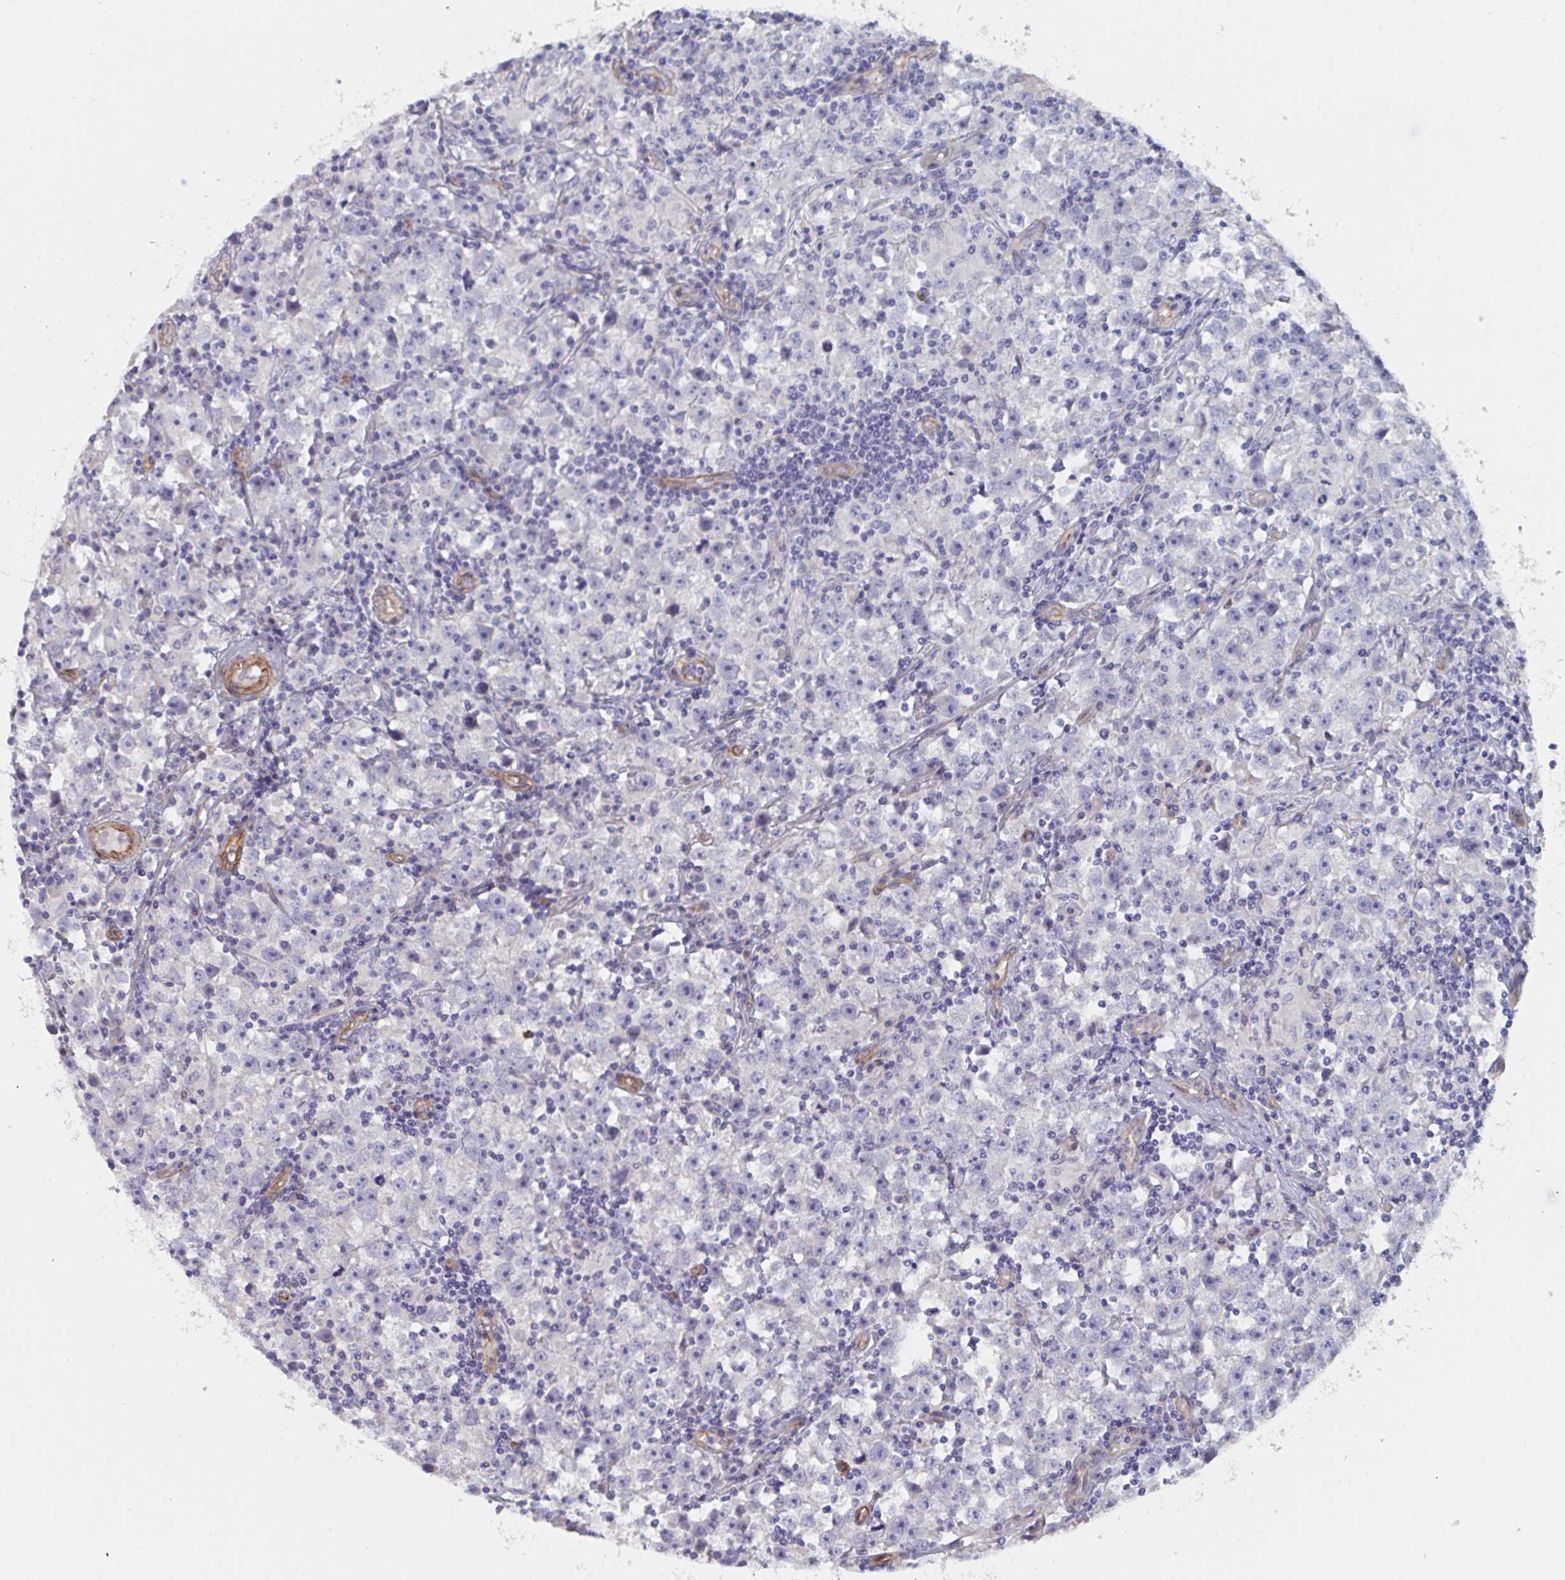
{"staining": {"intensity": "negative", "quantity": "none", "location": "none"}, "tissue": "testis cancer", "cell_type": "Tumor cells", "image_type": "cancer", "snomed": [{"axis": "morphology", "description": "Seminoma, NOS"}, {"axis": "topography", "description": "Testis"}], "caption": "IHC of human testis cancer demonstrates no staining in tumor cells.", "gene": "CITED4", "patient": {"sex": "male", "age": 33}}